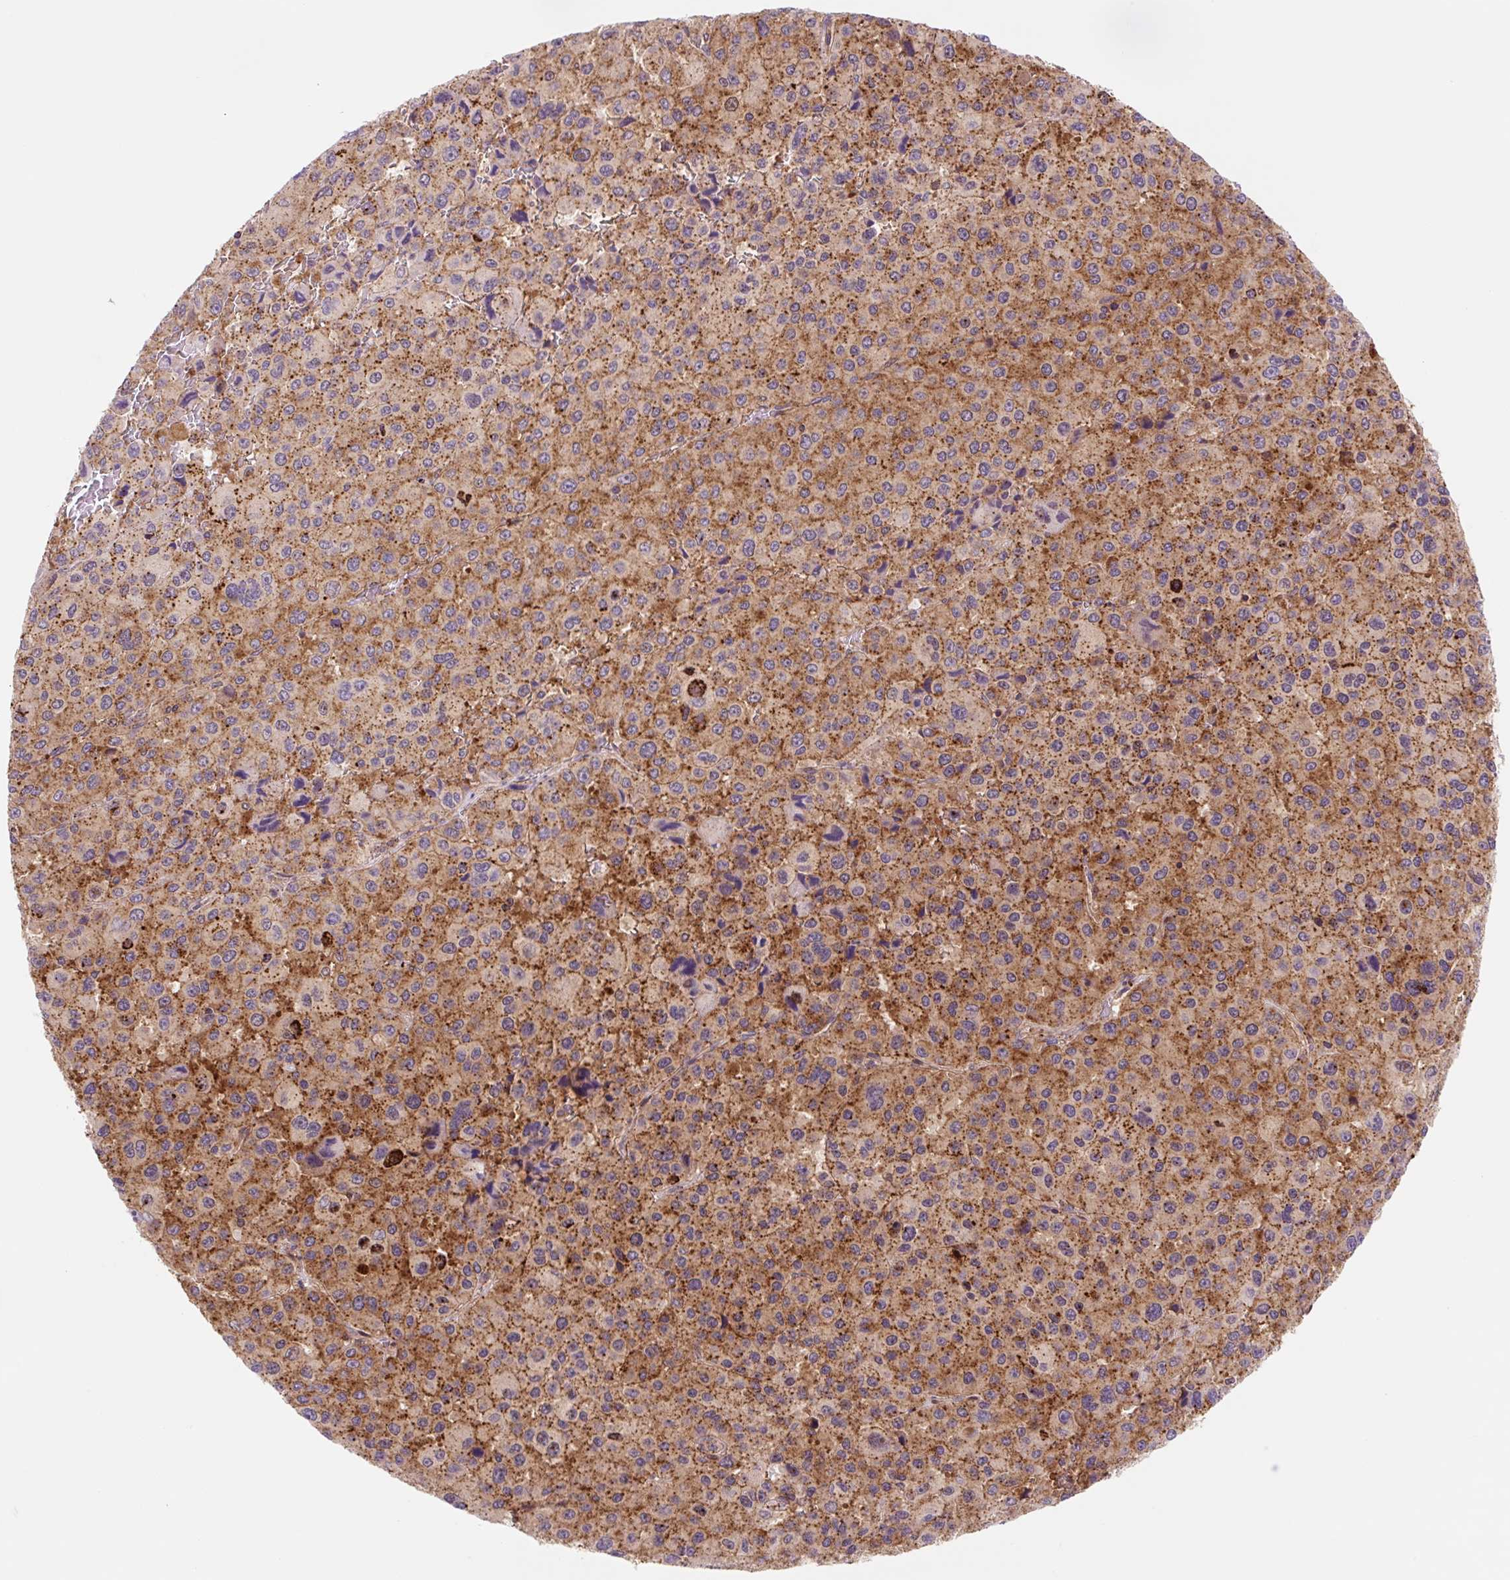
{"staining": {"intensity": "moderate", "quantity": ">75%", "location": "cytoplasmic/membranous"}, "tissue": "melanoma", "cell_type": "Tumor cells", "image_type": "cancer", "snomed": [{"axis": "morphology", "description": "Malignant melanoma, Metastatic site"}, {"axis": "topography", "description": "Lymph node"}], "caption": "A high-resolution image shows immunohistochemistry (IHC) staining of malignant melanoma (metastatic site), which displays moderate cytoplasmic/membranous positivity in about >75% of tumor cells.", "gene": "VPS4A", "patient": {"sex": "female", "age": 65}}